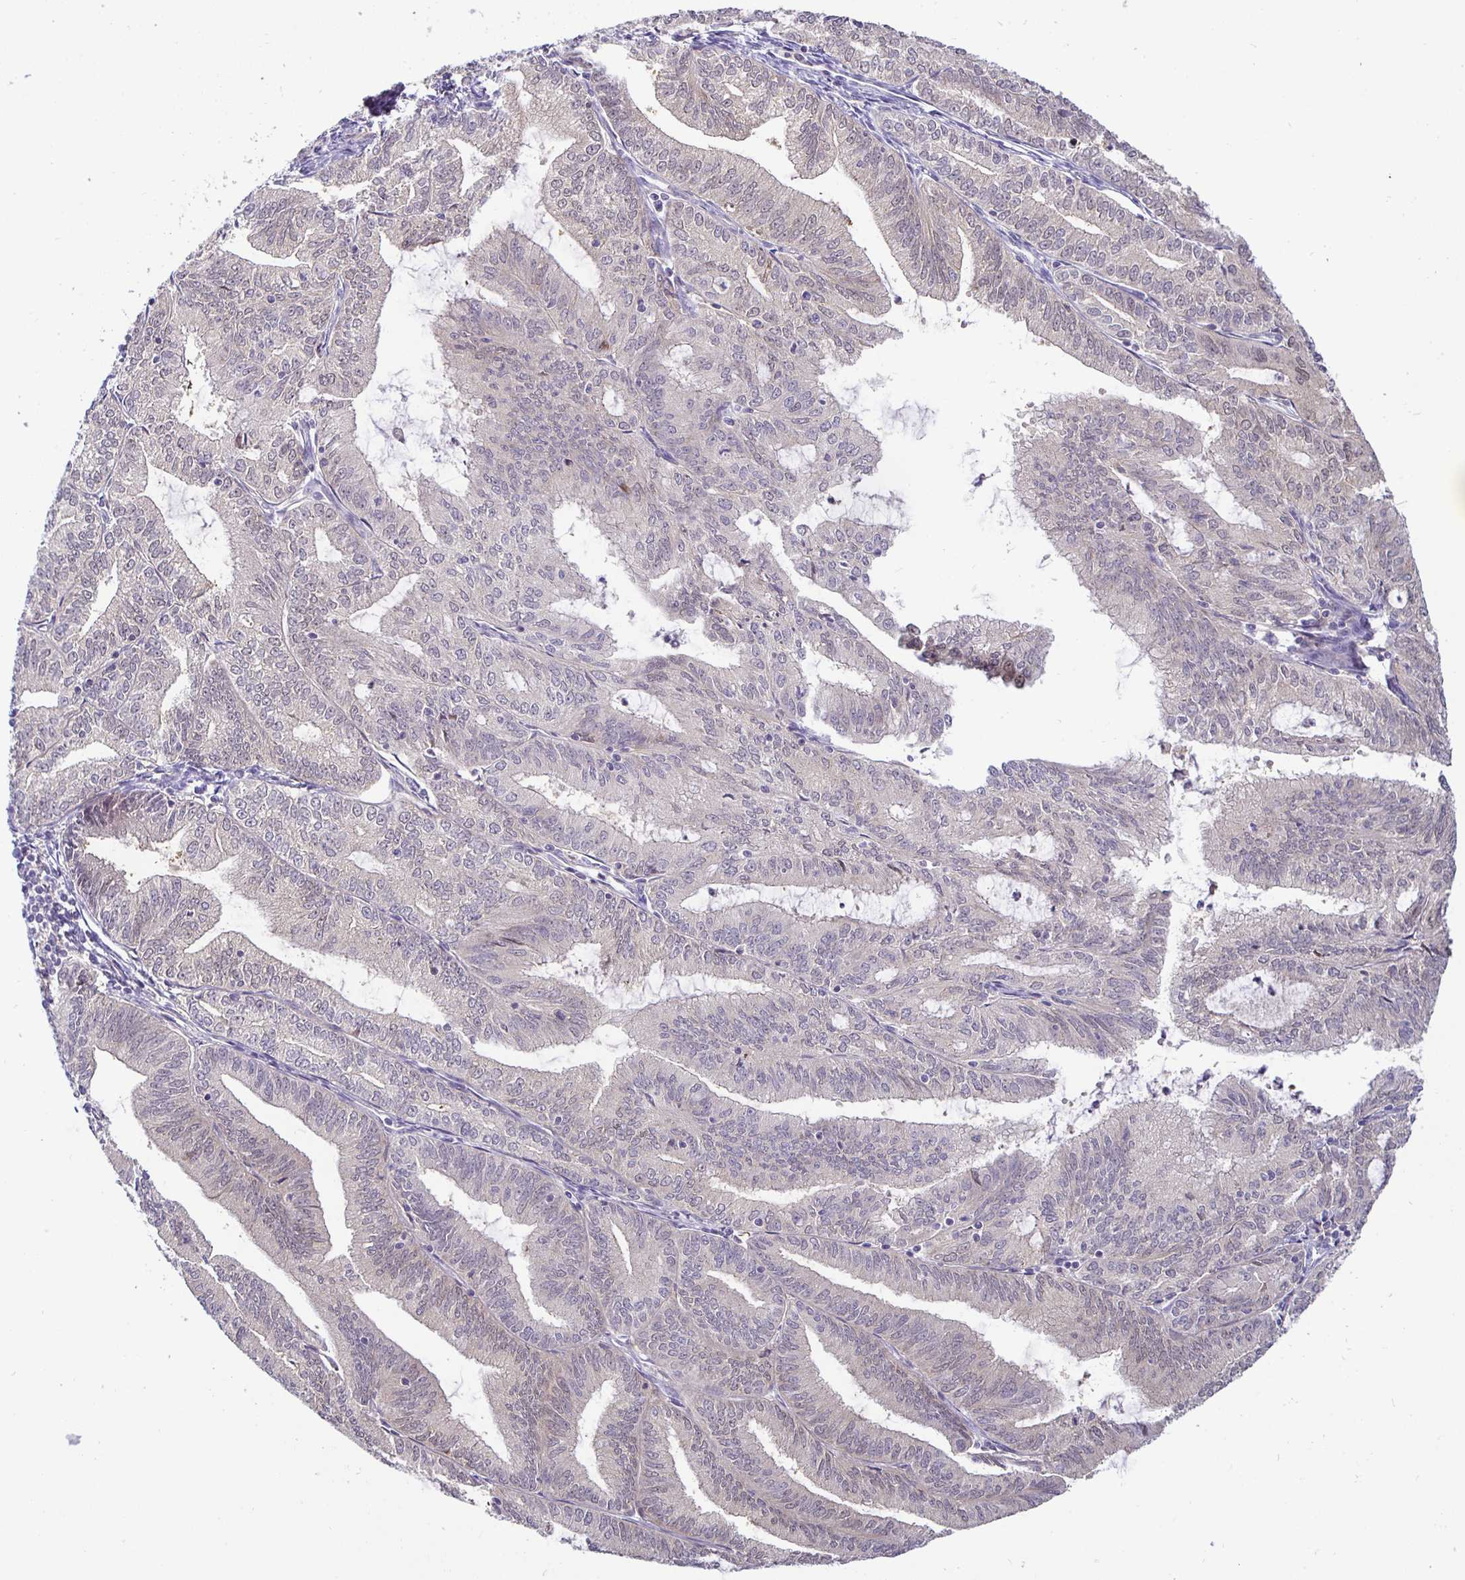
{"staining": {"intensity": "weak", "quantity": "25%-75%", "location": "cytoplasmic/membranous"}, "tissue": "endometrial cancer", "cell_type": "Tumor cells", "image_type": "cancer", "snomed": [{"axis": "morphology", "description": "Adenocarcinoma, NOS"}, {"axis": "topography", "description": "Endometrium"}], "caption": "Immunohistochemistry of human endometrial cancer reveals low levels of weak cytoplasmic/membranous positivity in about 25%-75% of tumor cells.", "gene": "SIRPA", "patient": {"sex": "female", "age": 70}}